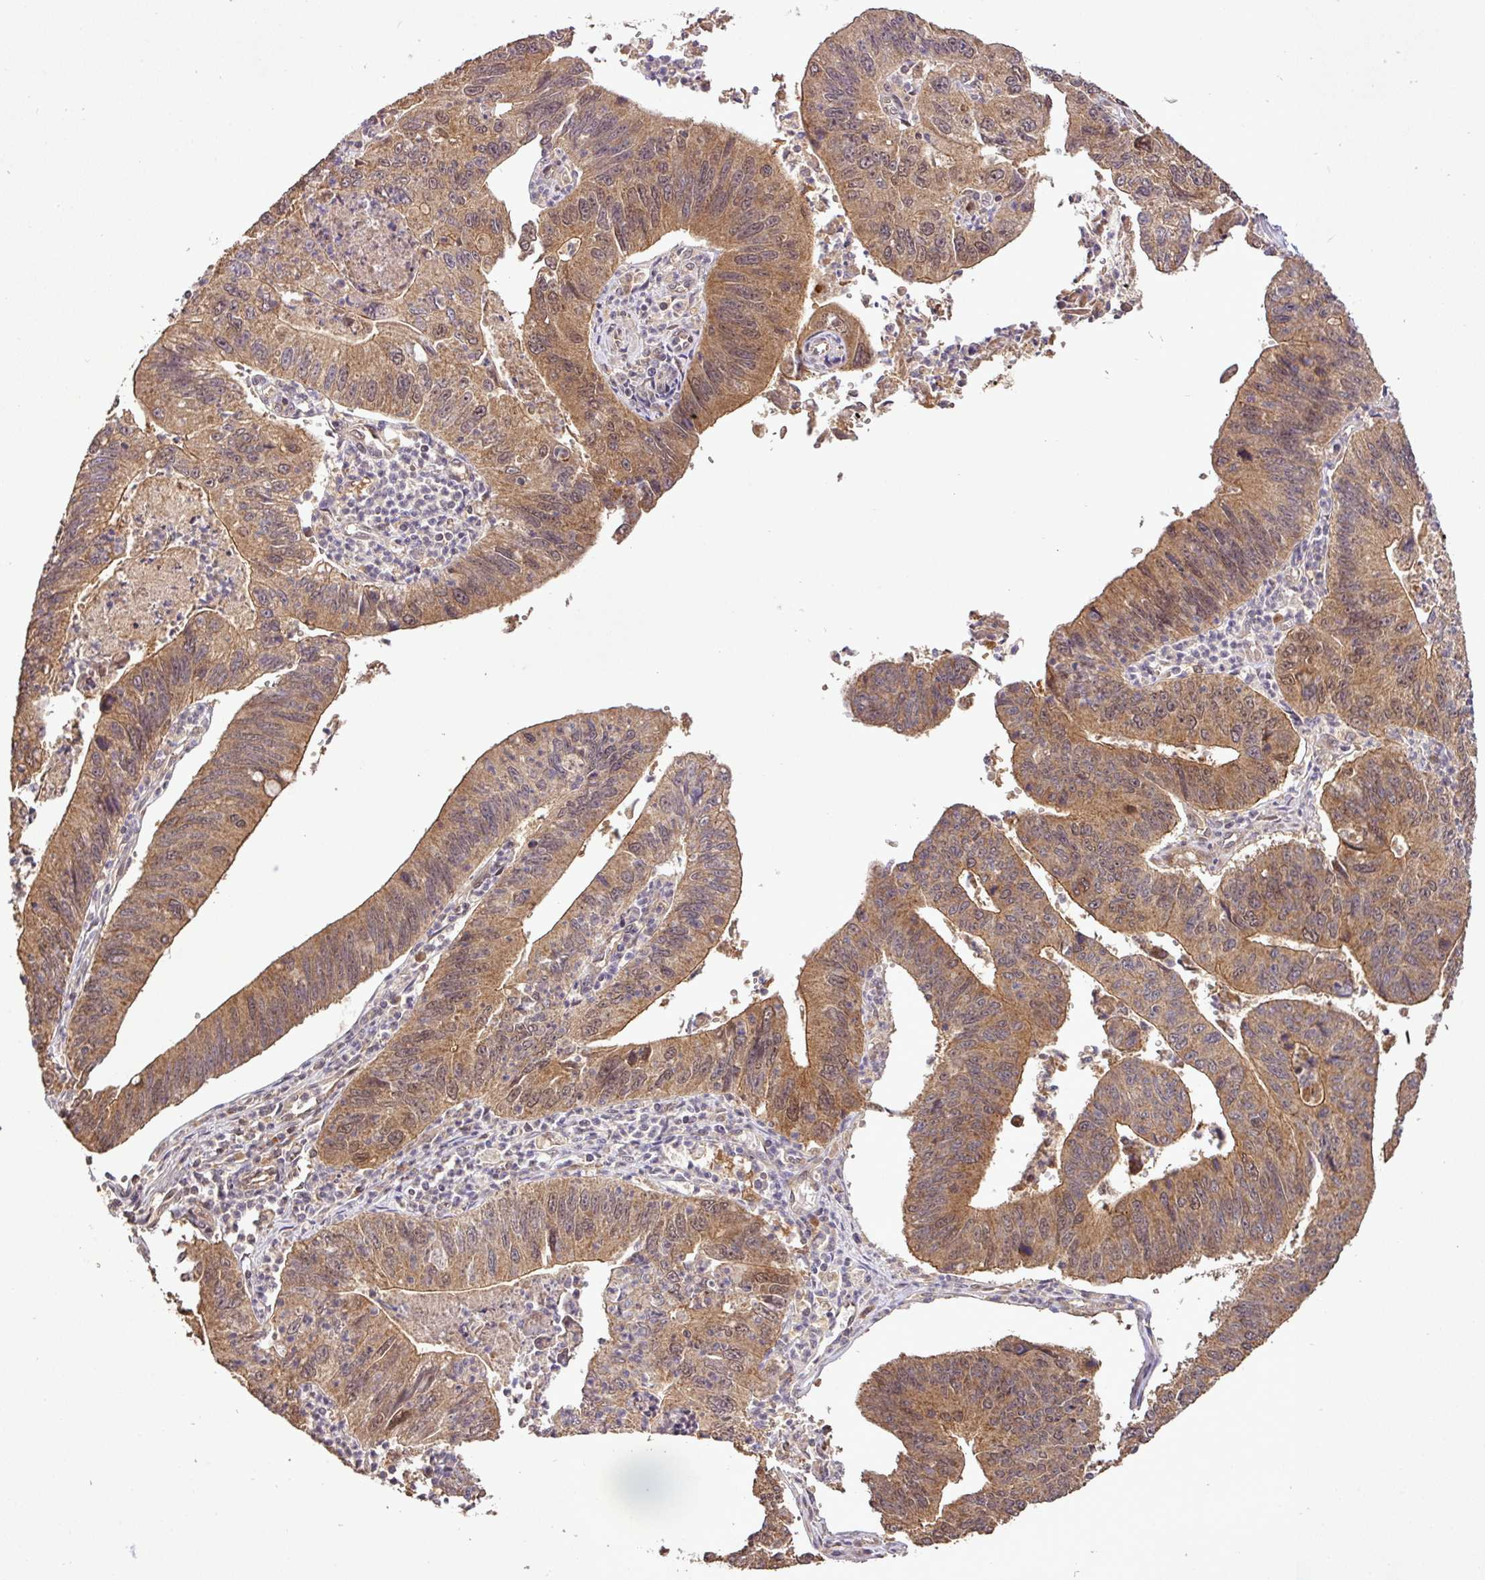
{"staining": {"intensity": "moderate", "quantity": ">75%", "location": "cytoplasmic/membranous,nuclear"}, "tissue": "stomach cancer", "cell_type": "Tumor cells", "image_type": "cancer", "snomed": [{"axis": "morphology", "description": "Adenocarcinoma, NOS"}, {"axis": "topography", "description": "Stomach"}], "caption": "Immunohistochemical staining of human adenocarcinoma (stomach) reveals moderate cytoplasmic/membranous and nuclear protein staining in about >75% of tumor cells.", "gene": "FAIM", "patient": {"sex": "male", "age": 59}}